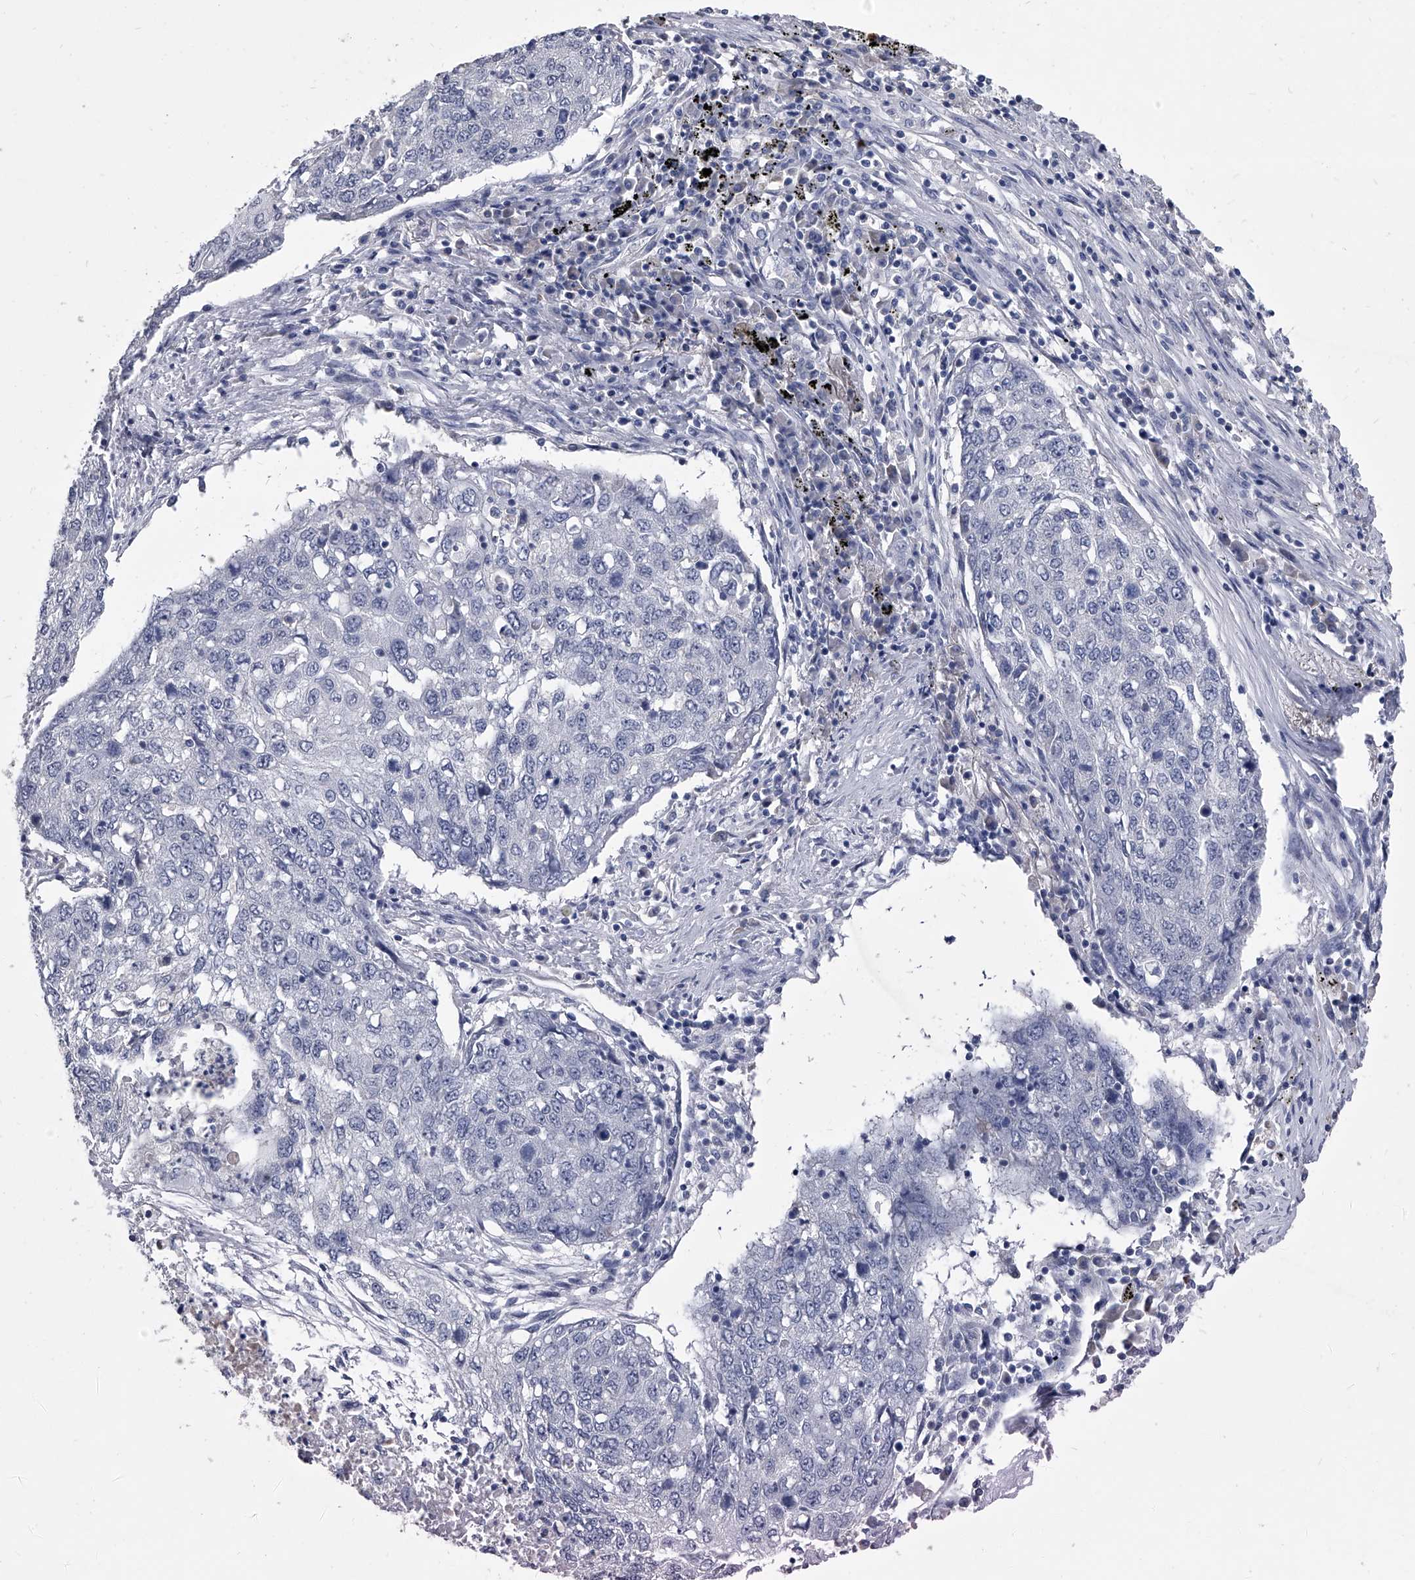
{"staining": {"intensity": "negative", "quantity": "none", "location": "none"}, "tissue": "lung cancer", "cell_type": "Tumor cells", "image_type": "cancer", "snomed": [{"axis": "morphology", "description": "Squamous cell carcinoma, NOS"}, {"axis": "topography", "description": "Lung"}], "caption": "DAB (3,3'-diaminobenzidine) immunohistochemical staining of lung cancer (squamous cell carcinoma) reveals no significant positivity in tumor cells.", "gene": "BCAS1", "patient": {"sex": "female", "age": 63}}